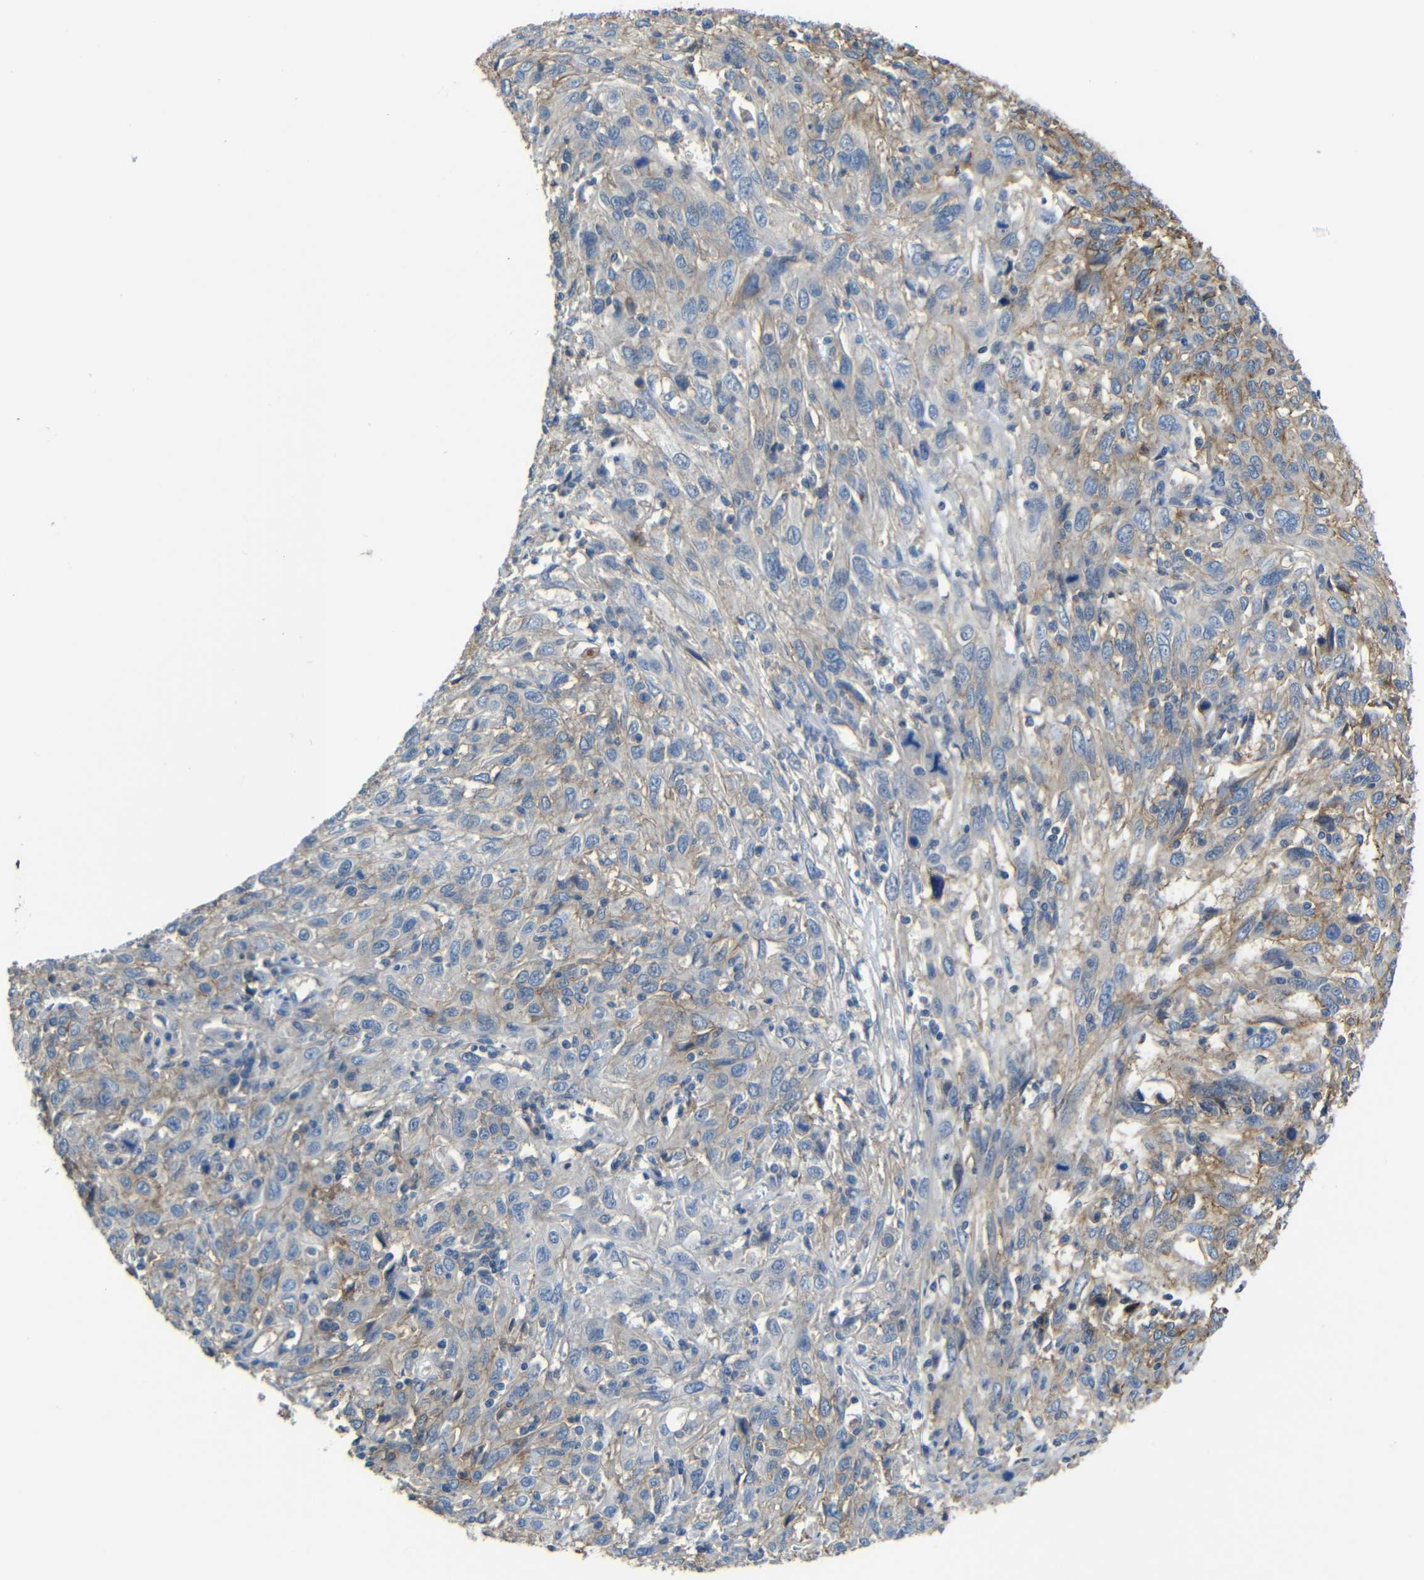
{"staining": {"intensity": "moderate", "quantity": "<25%", "location": "cytoplasmic/membranous"}, "tissue": "cervical cancer", "cell_type": "Tumor cells", "image_type": "cancer", "snomed": [{"axis": "morphology", "description": "Squamous cell carcinoma, NOS"}, {"axis": "topography", "description": "Cervix"}], "caption": "The histopathology image demonstrates staining of squamous cell carcinoma (cervical), revealing moderate cytoplasmic/membranous protein positivity (brown color) within tumor cells. (Brightfield microscopy of DAB IHC at high magnification).", "gene": "ZNF90", "patient": {"sex": "female", "age": 46}}